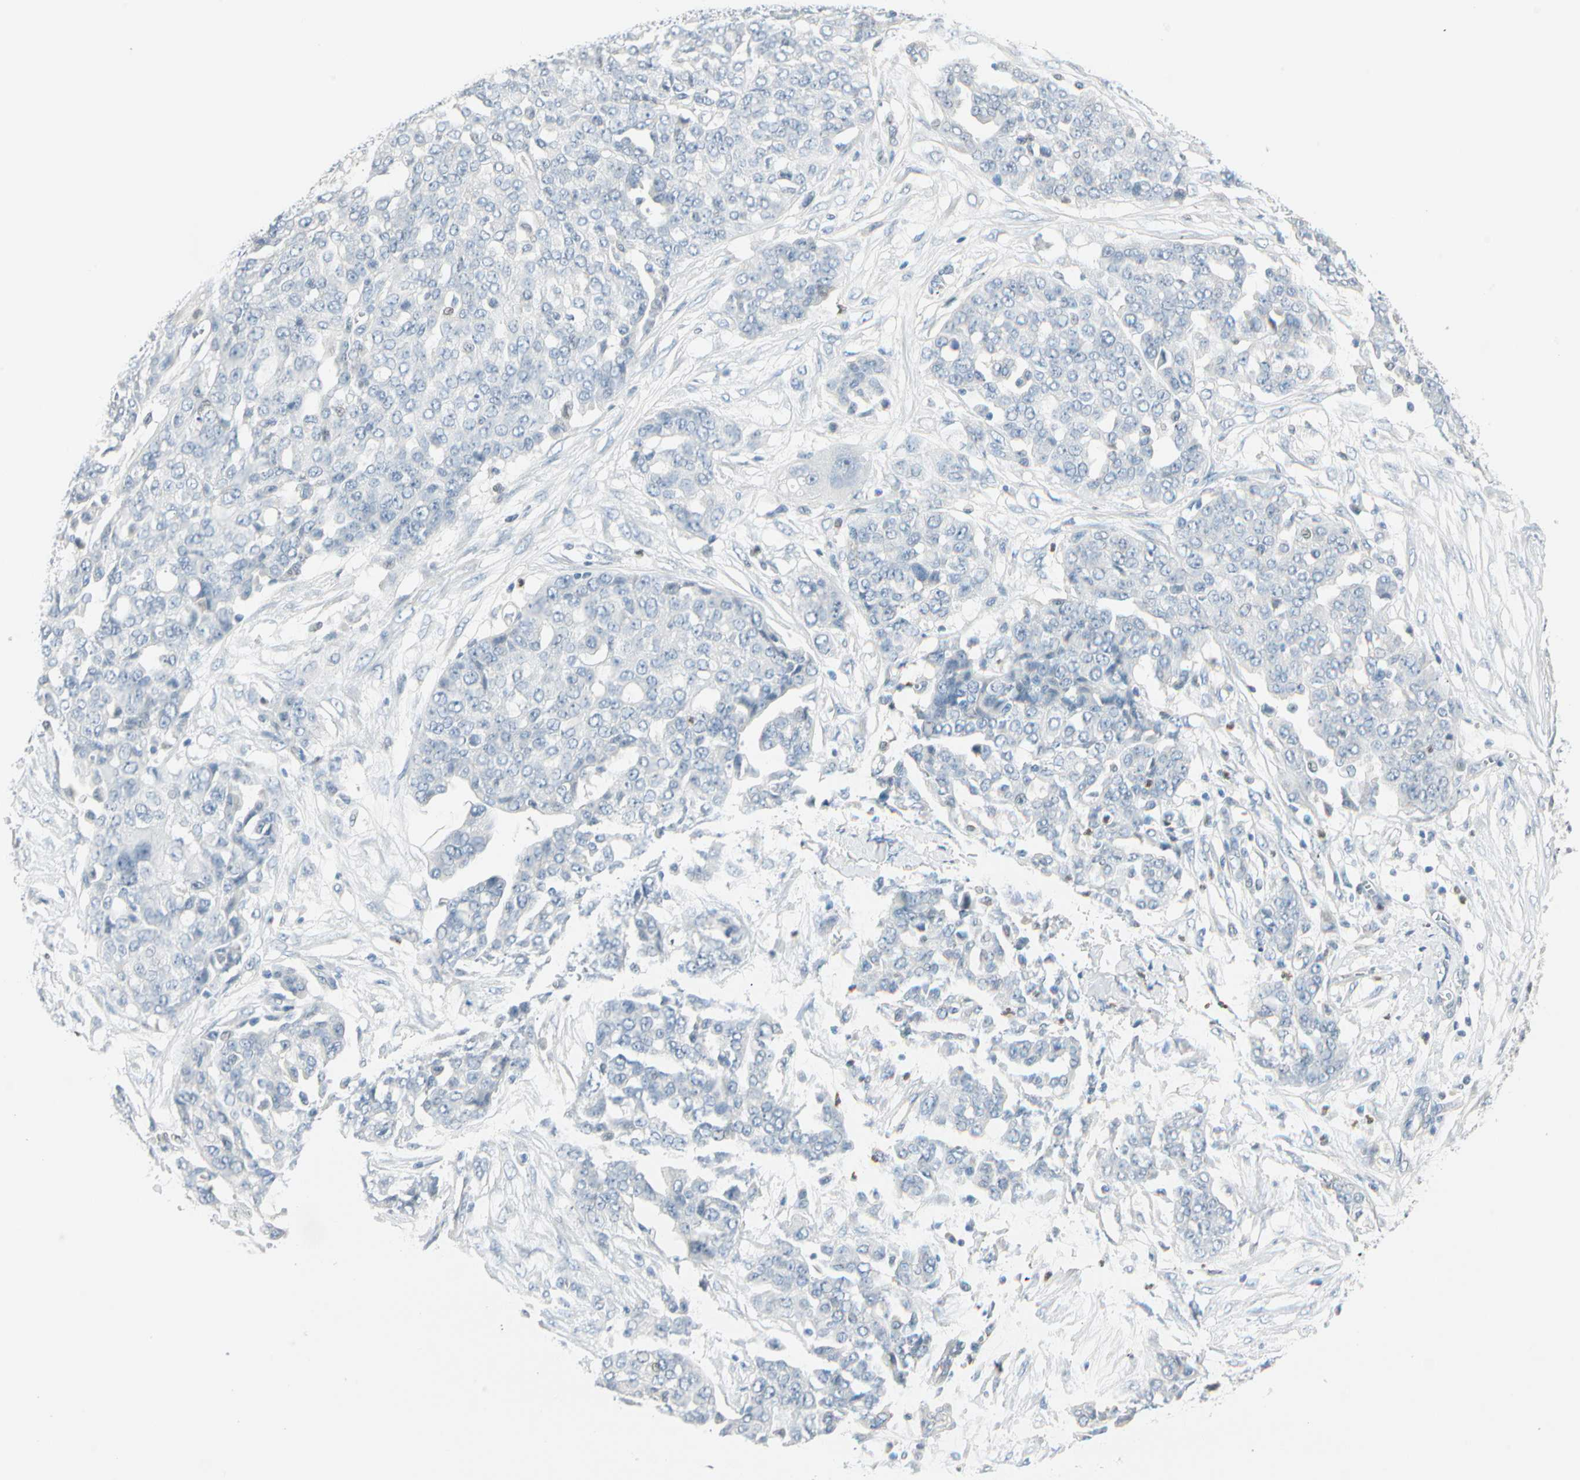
{"staining": {"intensity": "negative", "quantity": "none", "location": "none"}, "tissue": "ovarian cancer", "cell_type": "Tumor cells", "image_type": "cancer", "snomed": [{"axis": "morphology", "description": "Cystadenocarcinoma, serous, NOS"}, {"axis": "topography", "description": "Soft tissue"}, {"axis": "topography", "description": "Ovary"}], "caption": "Image shows no protein expression in tumor cells of ovarian serous cystadenocarcinoma tissue.", "gene": "MLLT10", "patient": {"sex": "female", "age": 57}}